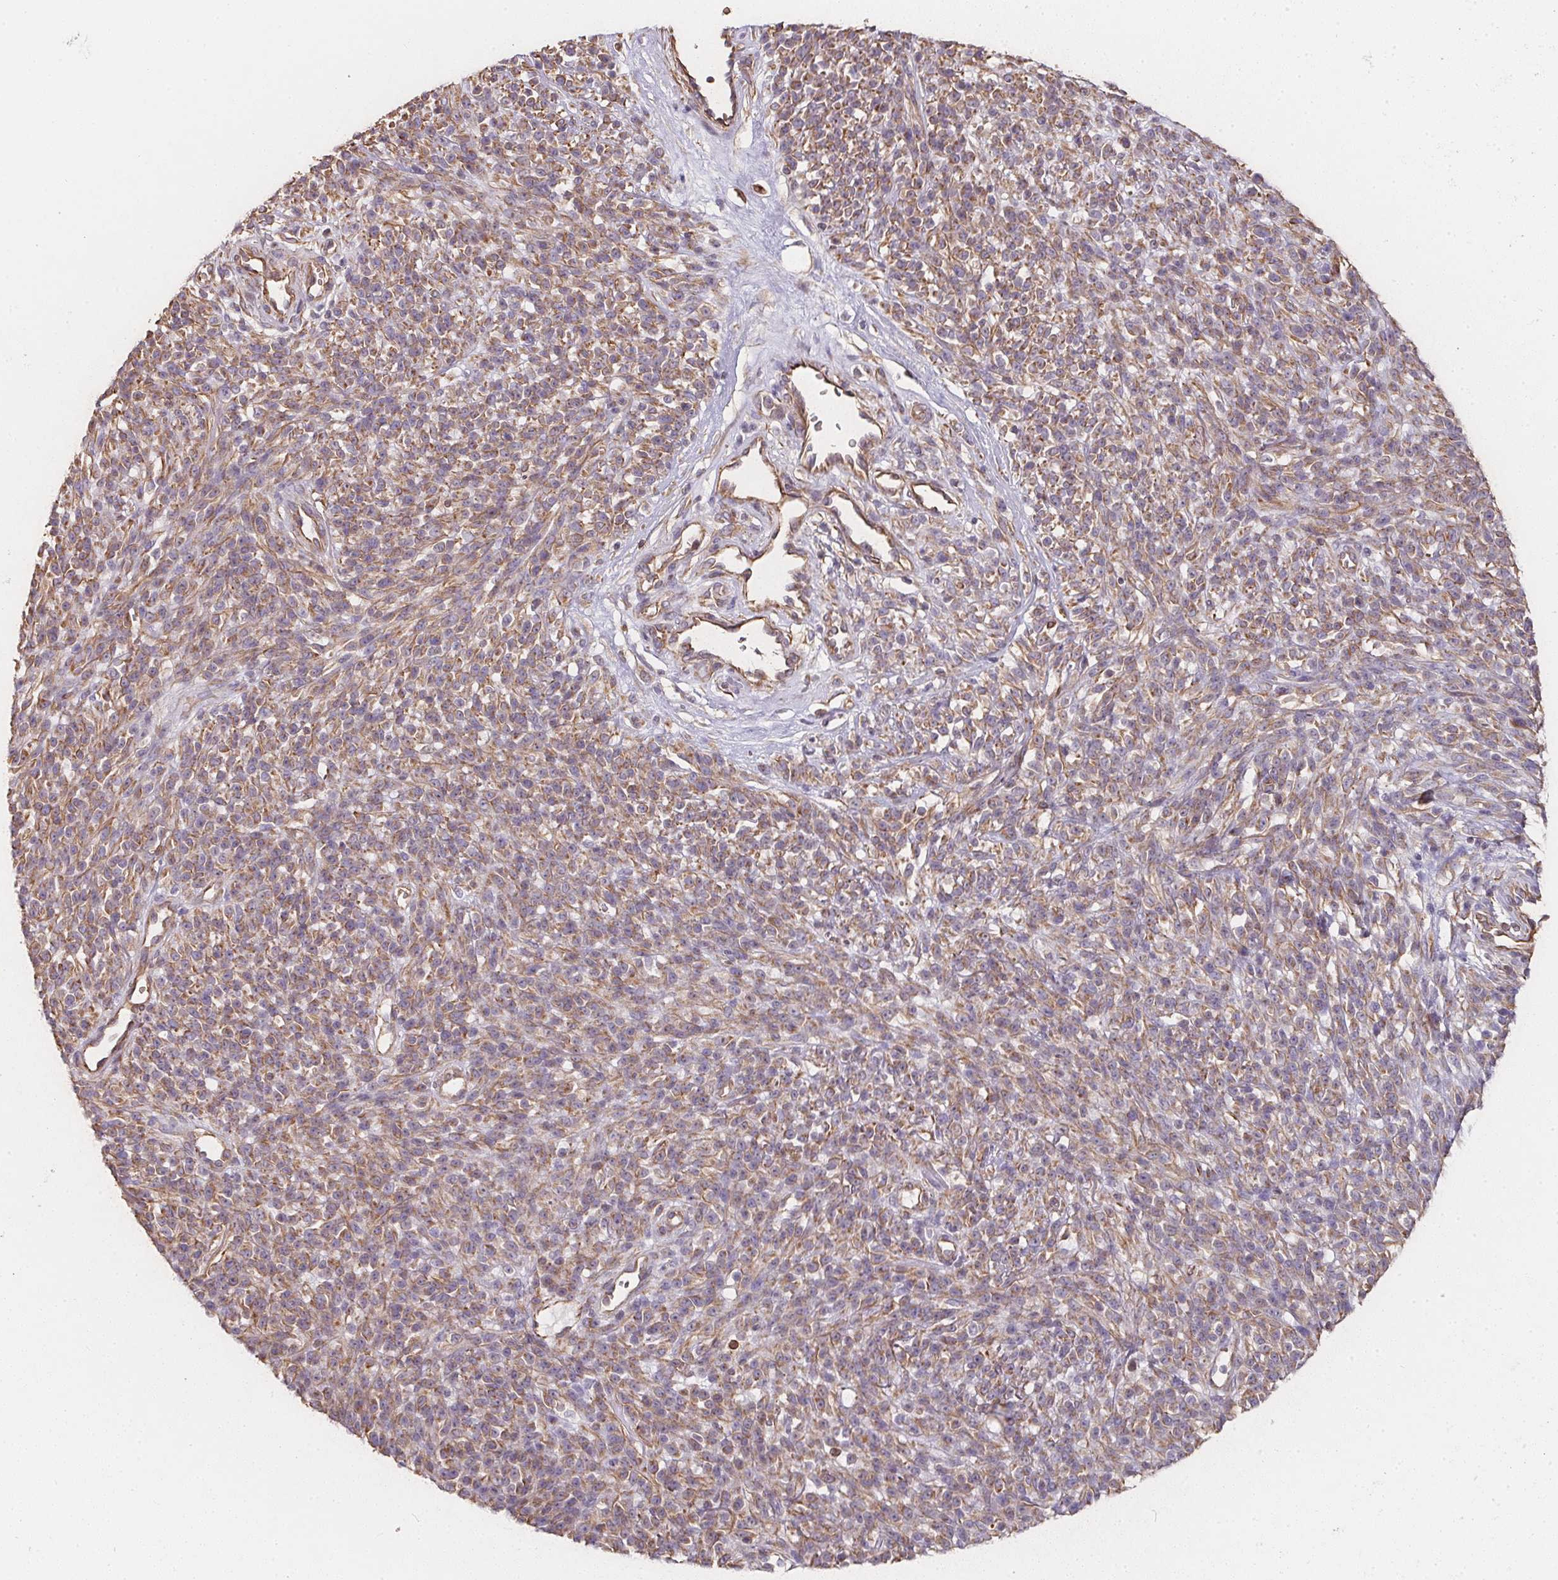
{"staining": {"intensity": "moderate", "quantity": "25%-75%", "location": "cytoplasmic/membranous"}, "tissue": "melanoma", "cell_type": "Tumor cells", "image_type": "cancer", "snomed": [{"axis": "morphology", "description": "Malignant melanoma, NOS"}, {"axis": "topography", "description": "Skin"}, {"axis": "topography", "description": "Skin of trunk"}], "caption": "IHC of malignant melanoma exhibits medium levels of moderate cytoplasmic/membranous positivity in about 25%-75% of tumor cells.", "gene": "TBKBP1", "patient": {"sex": "male", "age": 74}}